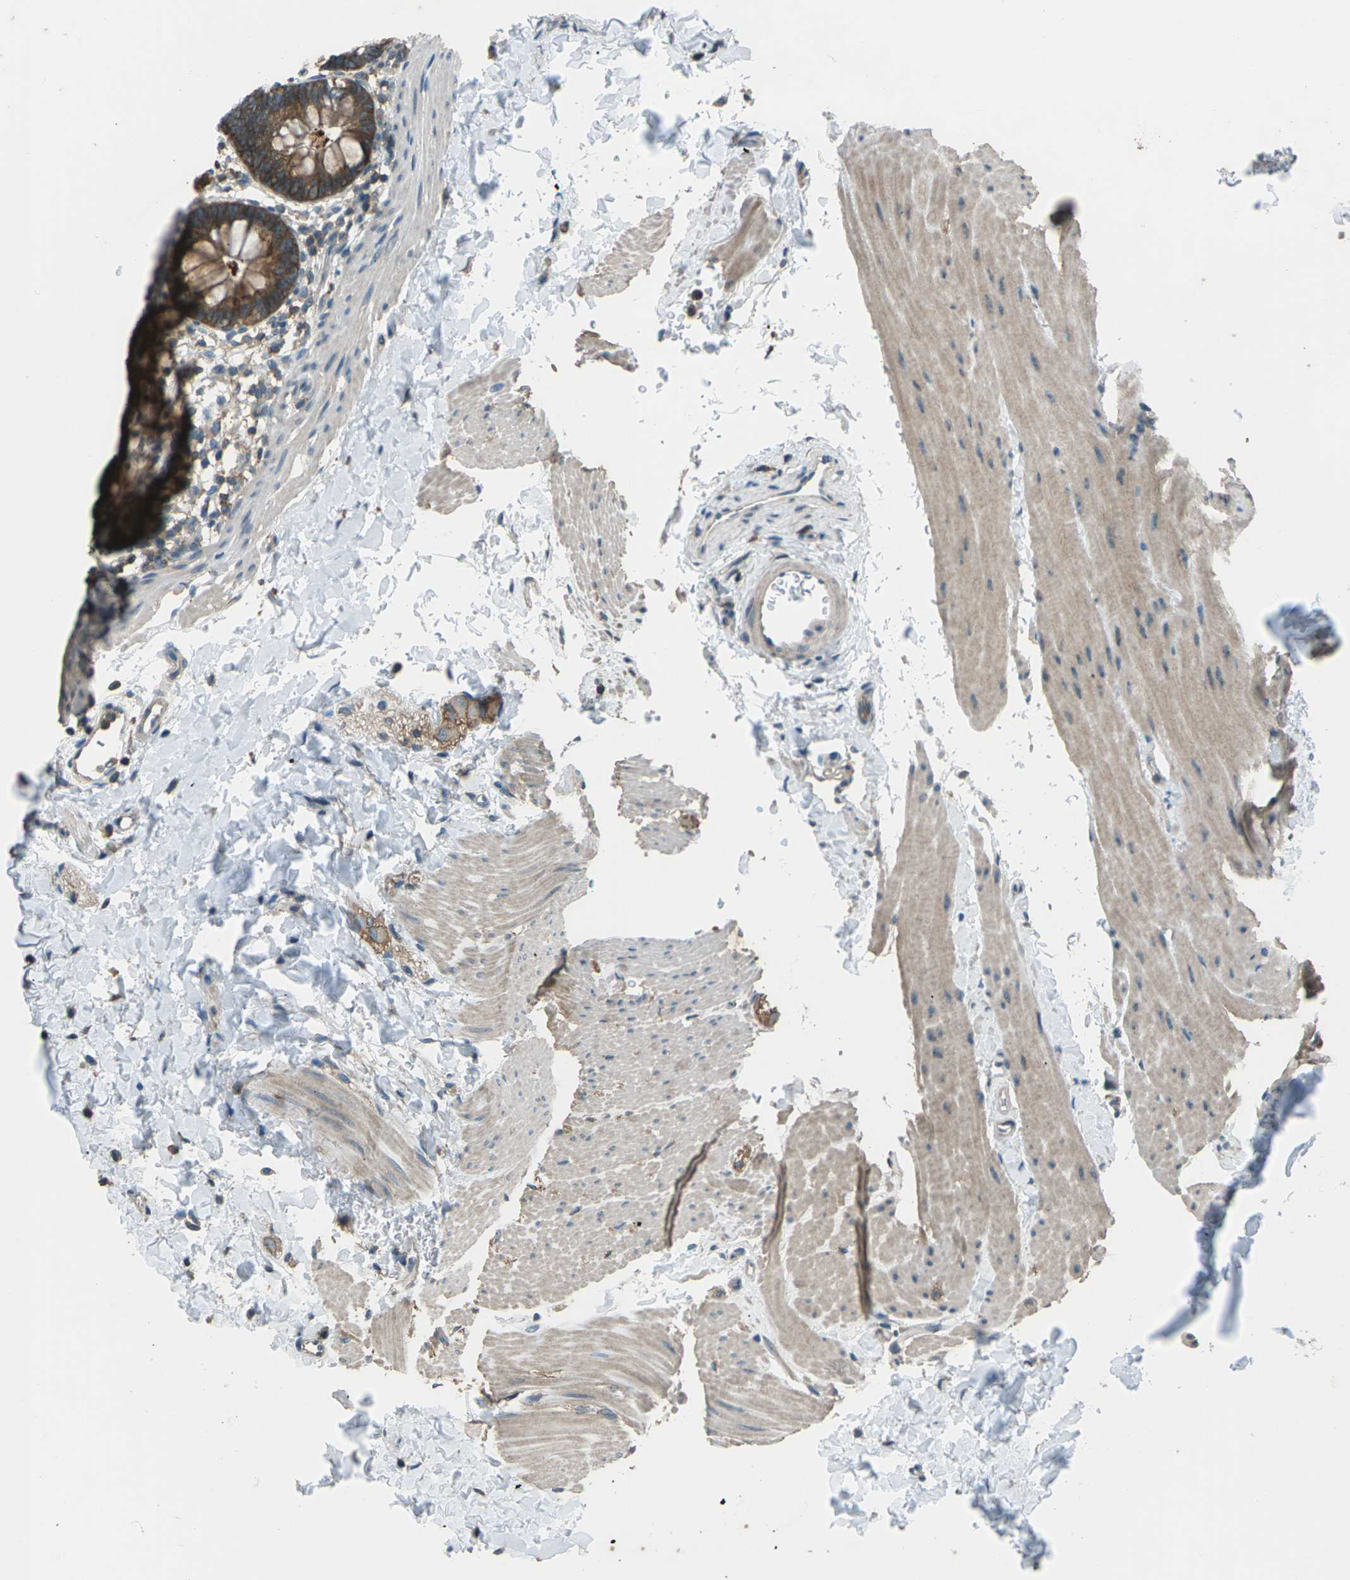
{"staining": {"intensity": "moderate", "quantity": ">75%", "location": "cytoplasmic/membranous"}, "tissue": "rectum", "cell_type": "Glandular cells", "image_type": "normal", "snomed": [{"axis": "morphology", "description": "Normal tissue, NOS"}, {"axis": "topography", "description": "Rectum"}], "caption": "Protein analysis of unremarkable rectum demonstrates moderate cytoplasmic/membranous positivity in about >75% of glandular cells. (DAB (3,3'-diaminobenzidine) IHC with brightfield microscopy, high magnification).", "gene": "CMTM4", "patient": {"sex": "female", "age": 24}}